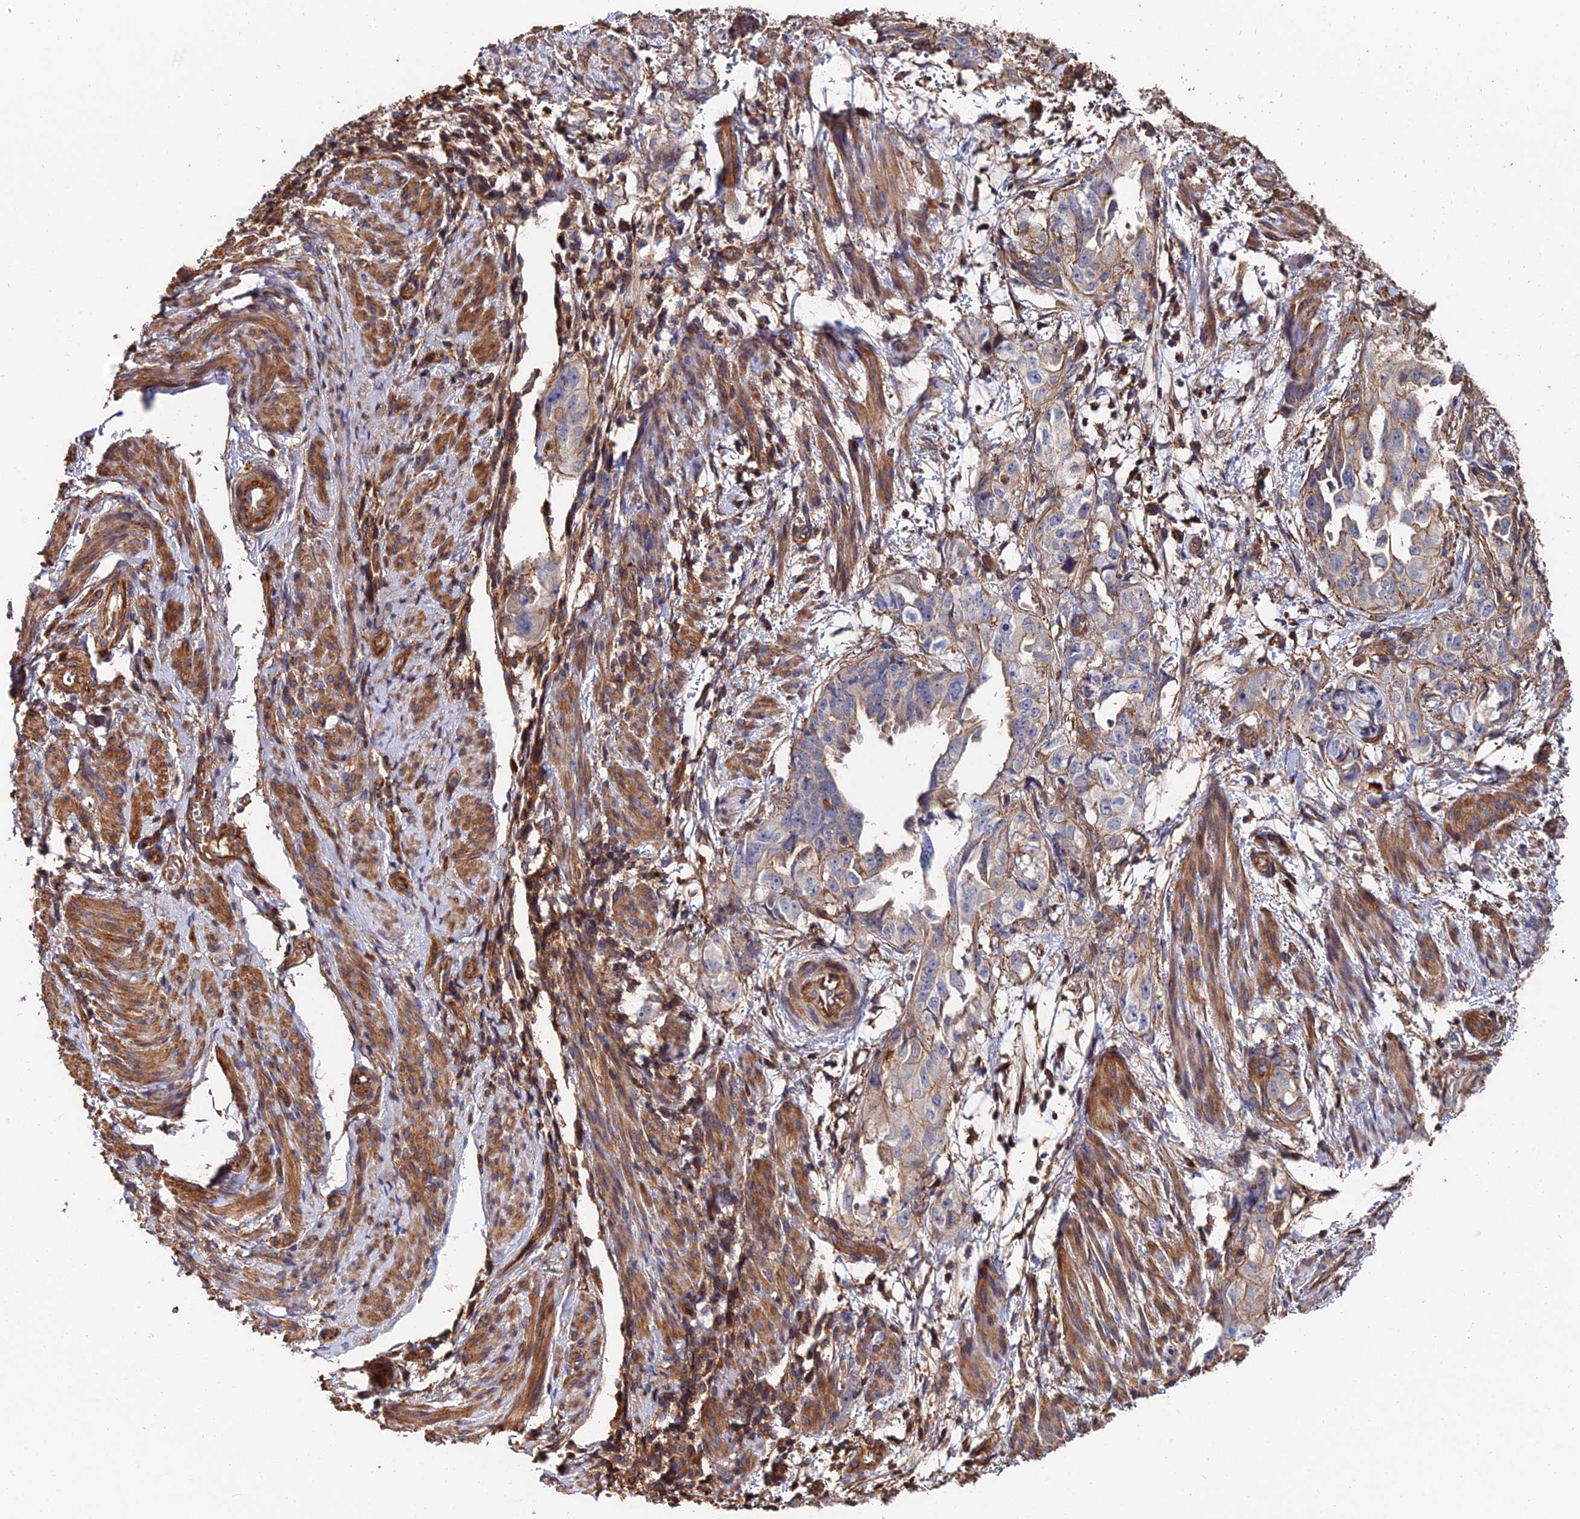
{"staining": {"intensity": "weak", "quantity": "<25%", "location": "cytoplasmic/membranous"}, "tissue": "endometrial cancer", "cell_type": "Tumor cells", "image_type": "cancer", "snomed": [{"axis": "morphology", "description": "Adenocarcinoma, NOS"}, {"axis": "topography", "description": "Endometrium"}], "caption": "An immunohistochemistry micrograph of endometrial cancer (adenocarcinoma) is shown. There is no staining in tumor cells of endometrial cancer (adenocarcinoma). (Stains: DAB IHC with hematoxylin counter stain, Microscopy: brightfield microscopy at high magnification).", "gene": "EXT1", "patient": {"sex": "female", "age": 65}}